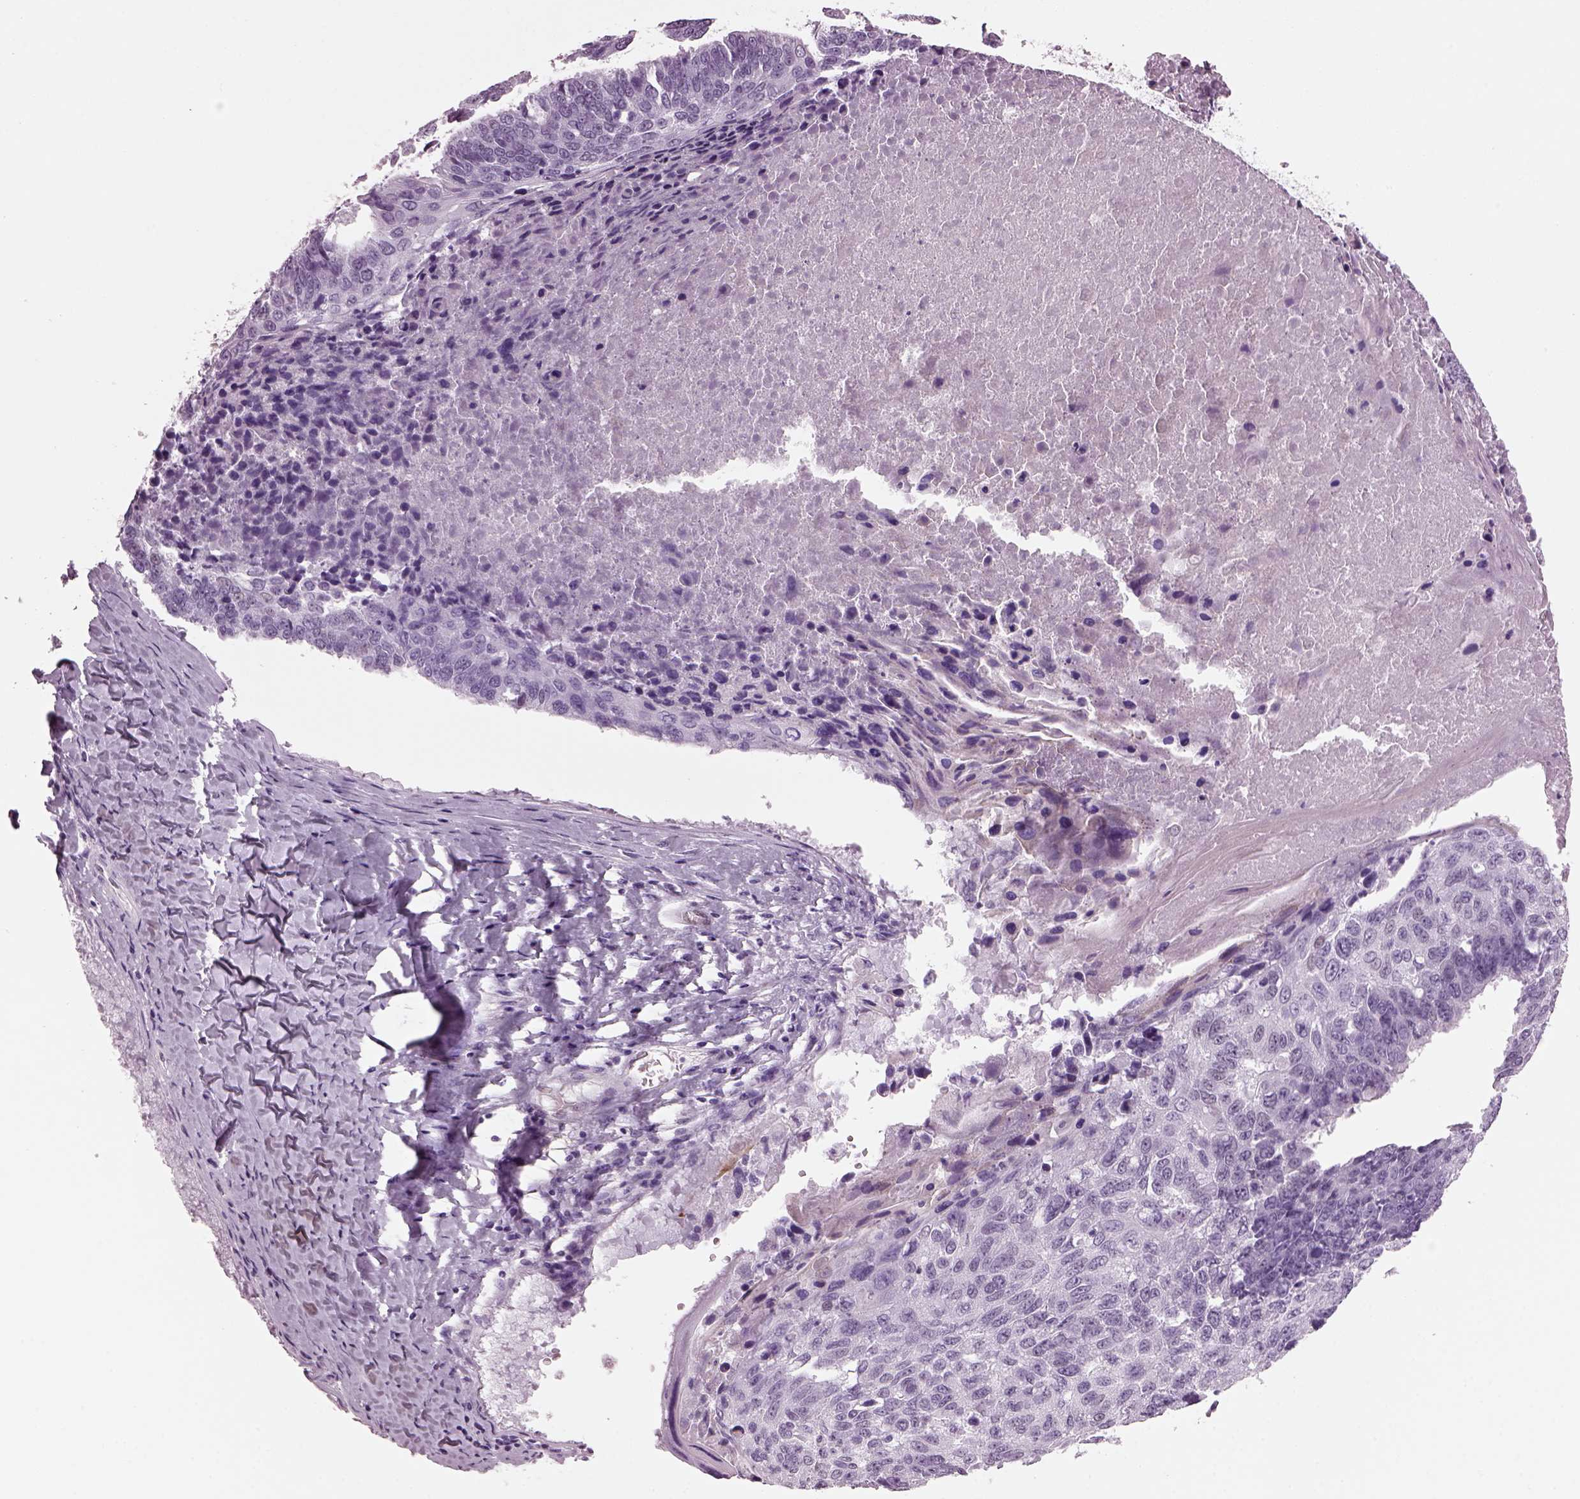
{"staining": {"intensity": "negative", "quantity": "none", "location": "none"}, "tissue": "lung cancer", "cell_type": "Tumor cells", "image_type": "cancer", "snomed": [{"axis": "morphology", "description": "Squamous cell carcinoma, NOS"}, {"axis": "topography", "description": "Lung"}], "caption": "Tumor cells are negative for brown protein staining in lung cancer (squamous cell carcinoma). (Immunohistochemistry (ihc), brightfield microscopy, high magnification).", "gene": "KRTAP3-2", "patient": {"sex": "male", "age": 73}}